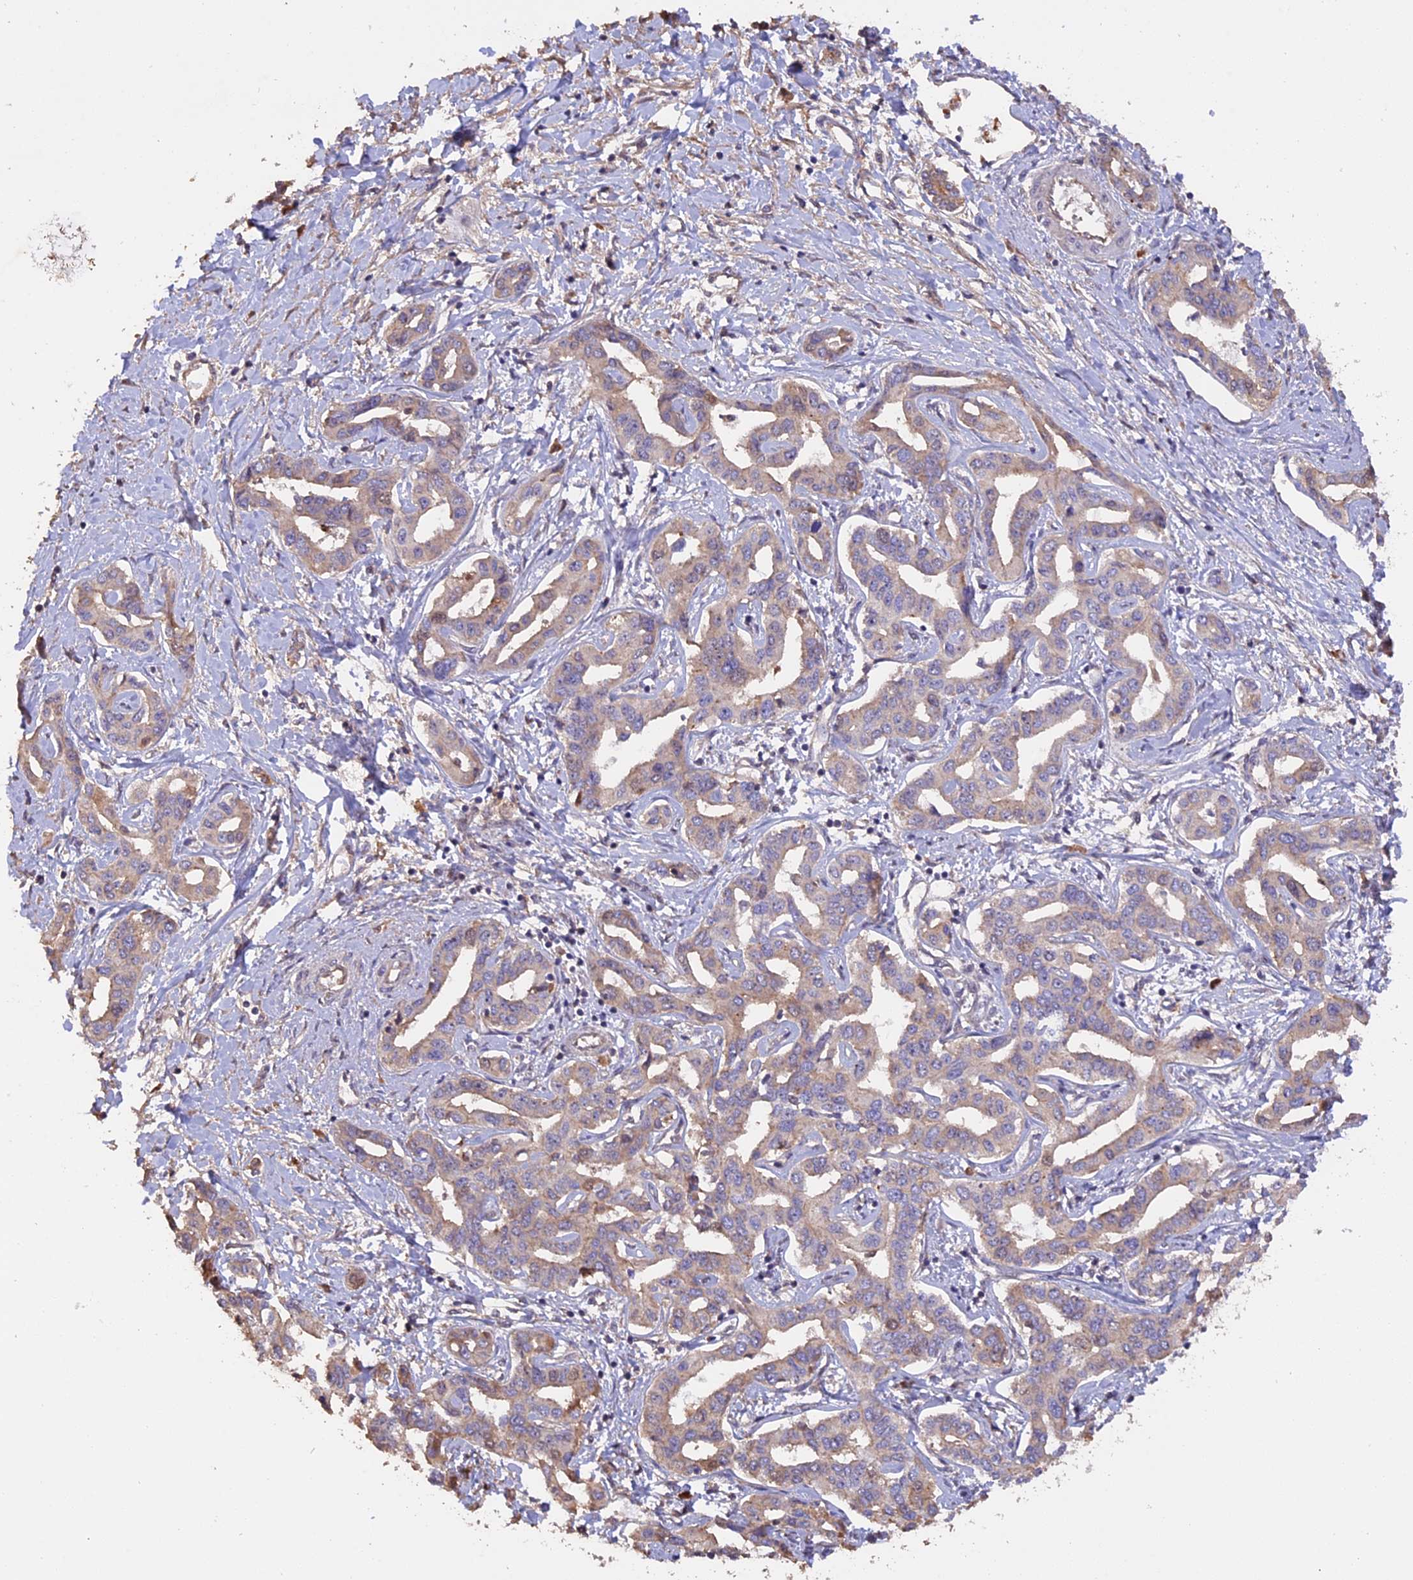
{"staining": {"intensity": "weak", "quantity": "<25%", "location": "cytoplasmic/membranous"}, "tissue": "liver cancer", "cell_type": "Tumor cells", "image_type": "cancer", "snomed": [{"axis": "morphology", "description": "Cholangiocarcinoma"}, {"axis": "topography", "description": "Liver"}], "caption": "This is an IHC photomicrograph of human liver cancer. There is no expression in tumor cells.", "gene": "RASAL1", "patient": {"sex": "male", "age": 59}}